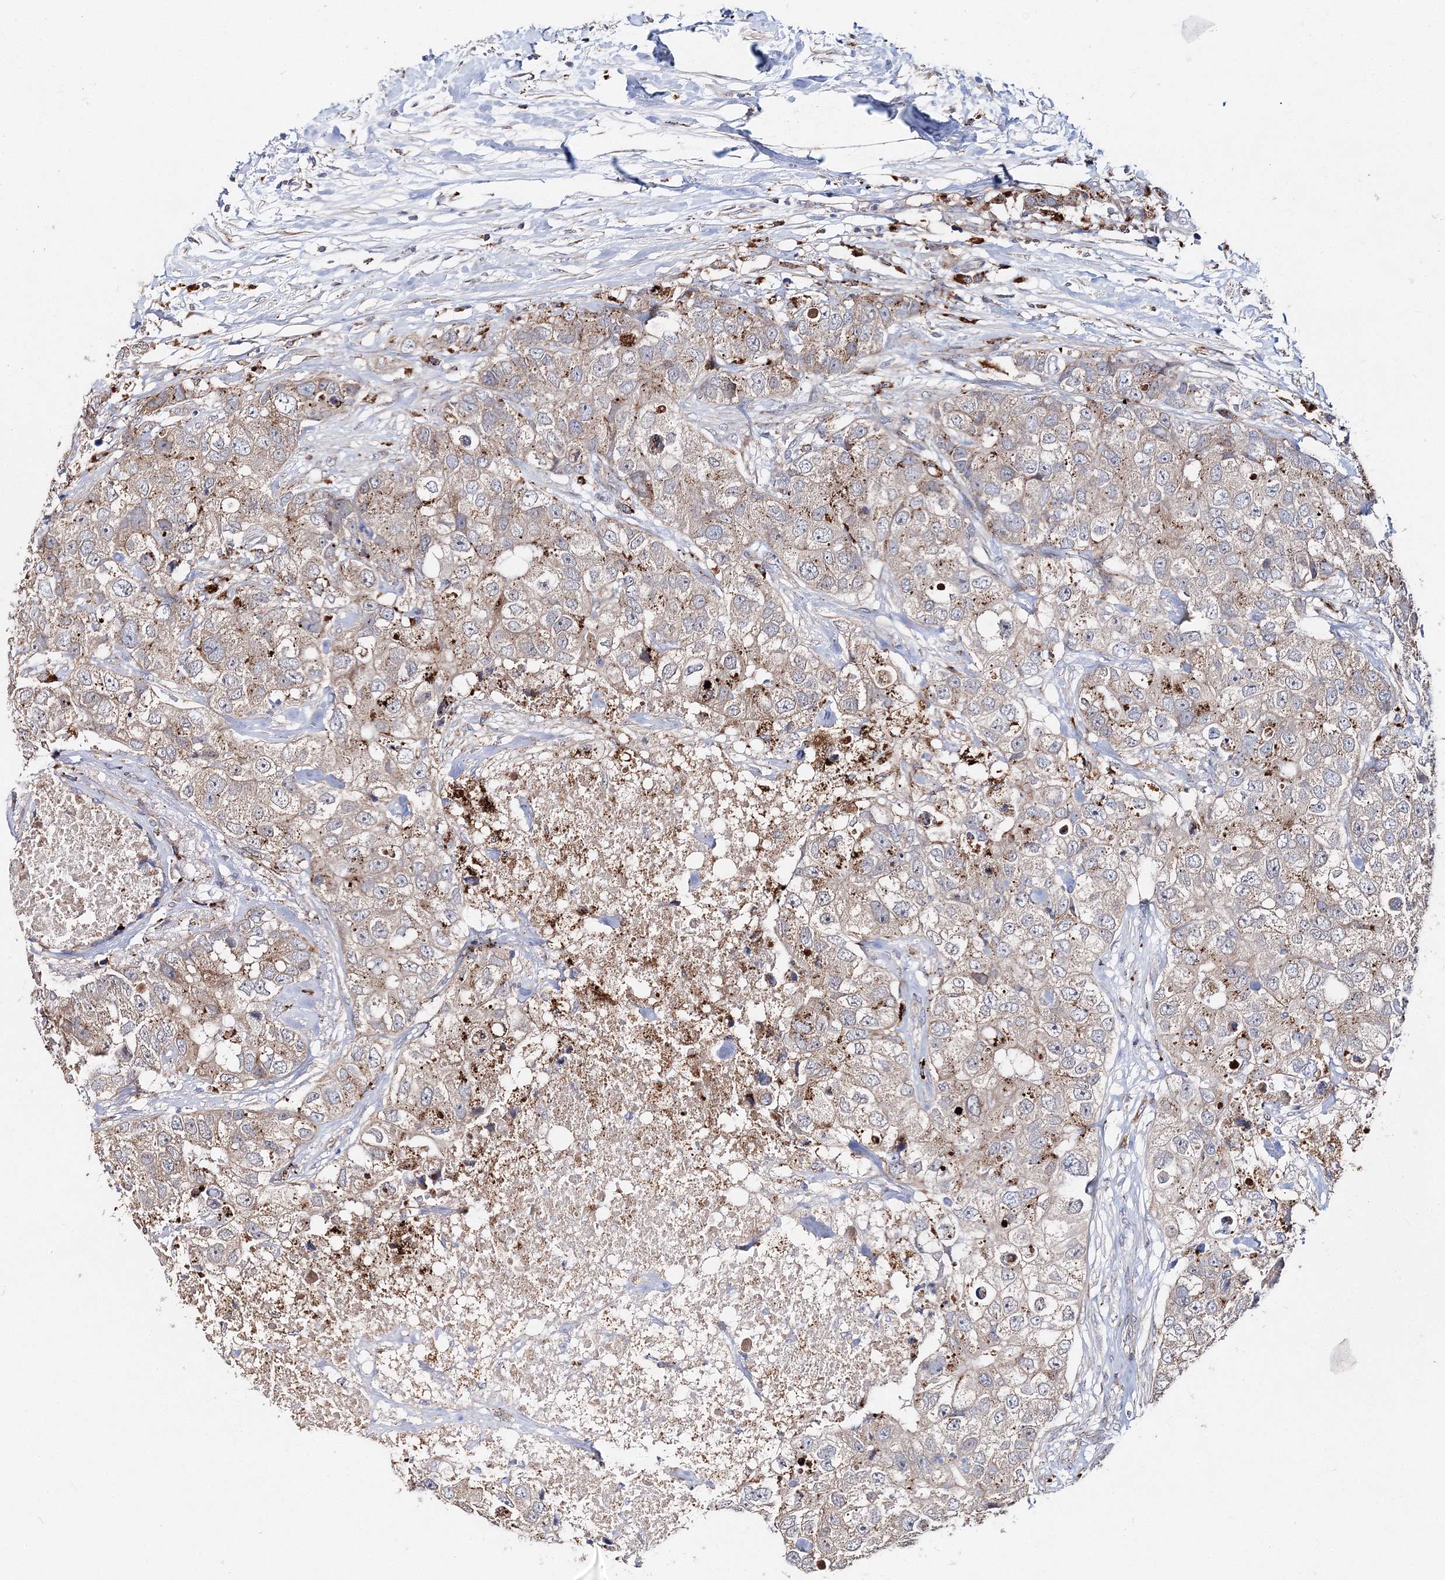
{"staining": {"intensity": "moderate", "quantity": "25%-75%", "location": "cytoplasmic/membranous"}, "tissue": "breast cancer", "cell_type": "Tumor cells", "image_type": "cancer", "snomed": [{"axis": "morphology", "description": "Duct carcinoma"}, {"axis": "topography", "description": "Breast"}], "caption": "Immunohistochemical staining of human breast cancer (intraductal carcinoma) shows medium levels of moderate cytoplasmic/membranous positivity in approximately 25%-75% of tumor cells. The protein of interest is shown in brown color, while the nuclei are stained blue.", "gene": "C3orf38", "patient": {"sex": "female", "age": 62}}